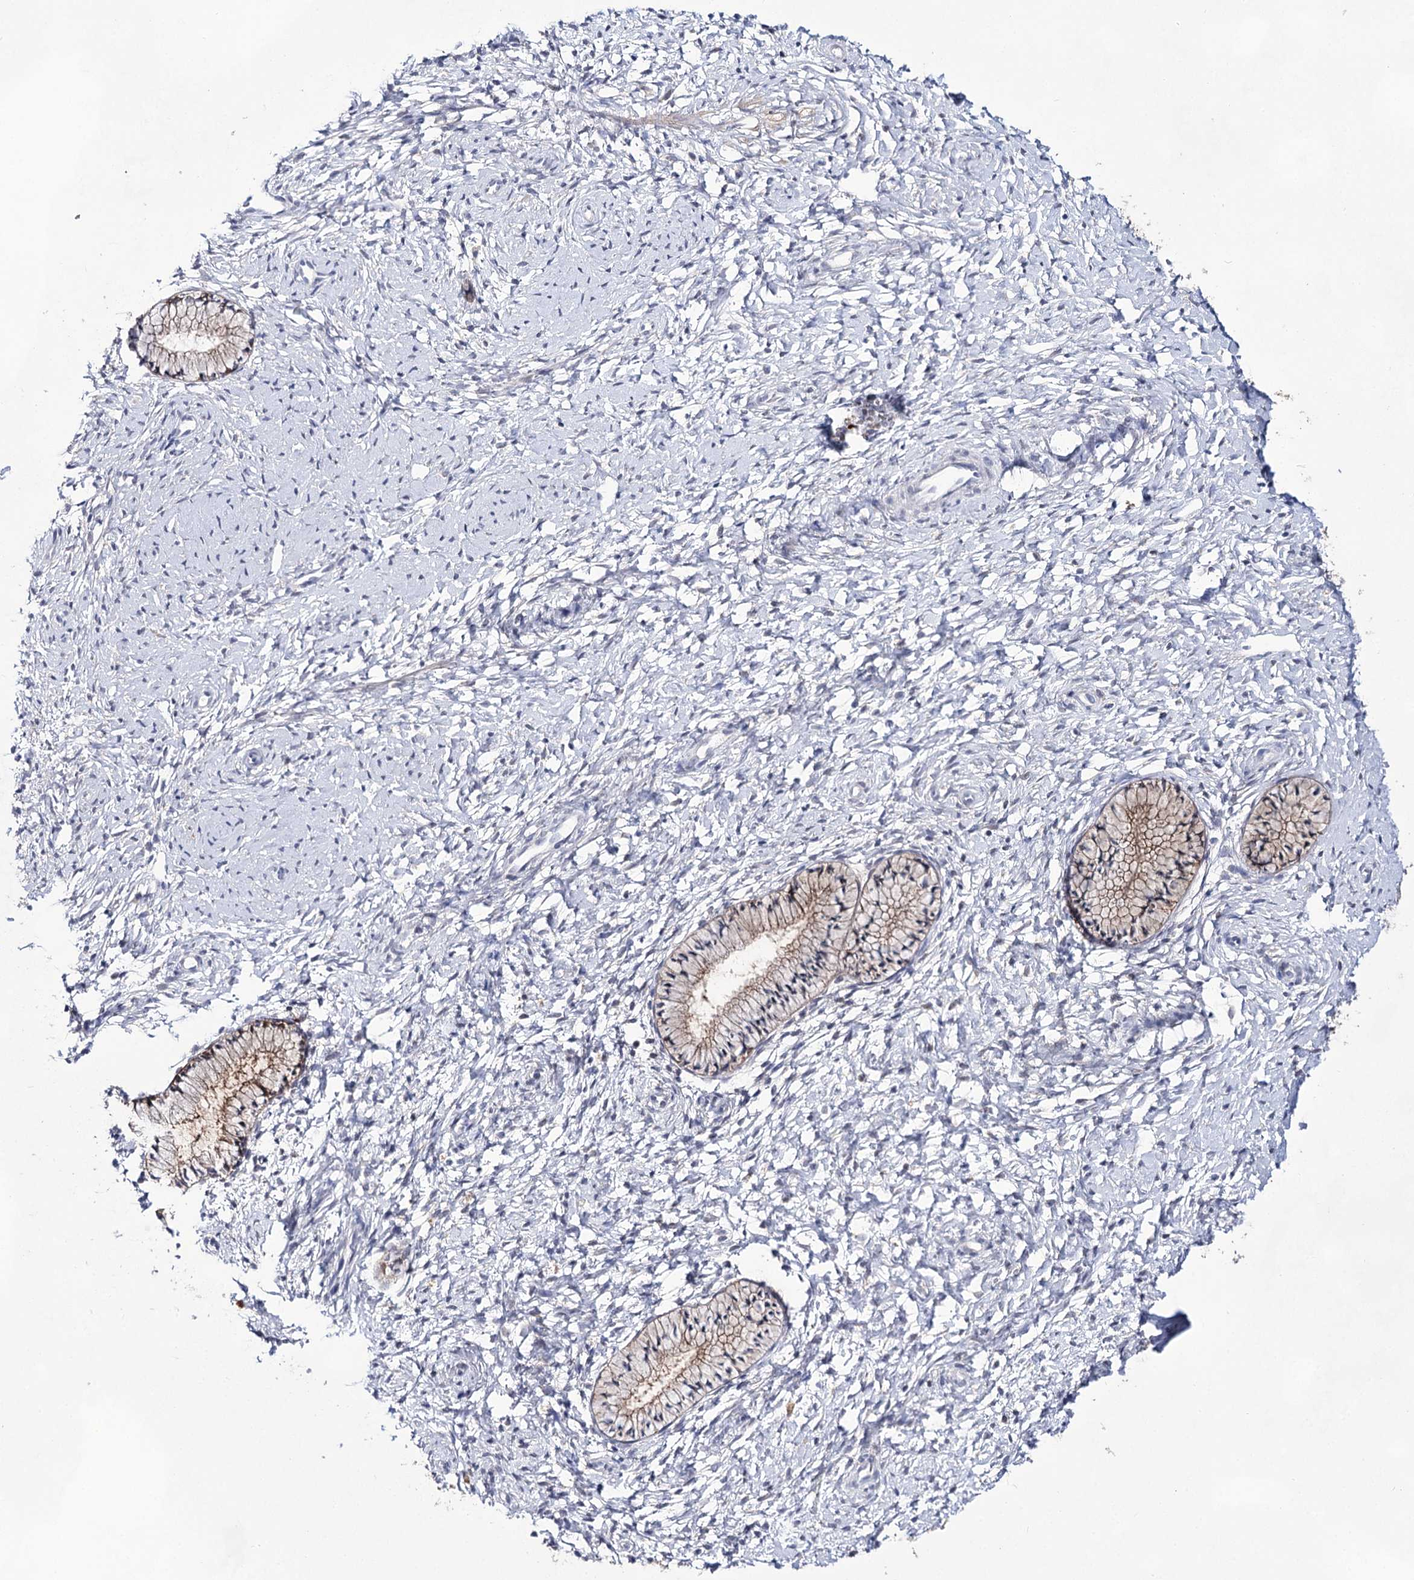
{"staining": {"intensity": "weak", "quantity": ">75%", "location": "cytoplasmic/membranous"}, "tissue": "cervix", "cell_type": "Glandular cells", "image_type": "normal", "snomed": [{"axis": "morphology", "description": "Normal tissue, NOS"}, {"axis": "topography", "description": "Cervix"}], "caption": "Immunohistochemistry of normal human cervix exhibits low levels of weak cytoplasmic/membranous staining in approximately >75% of glandular cells. (DAB (3,3'-diaminobenzidine) = brown stain, brightfield microscopy at high magnification).", "gene": "UGDH", "patient": {"sex": "female", "age": 33}}